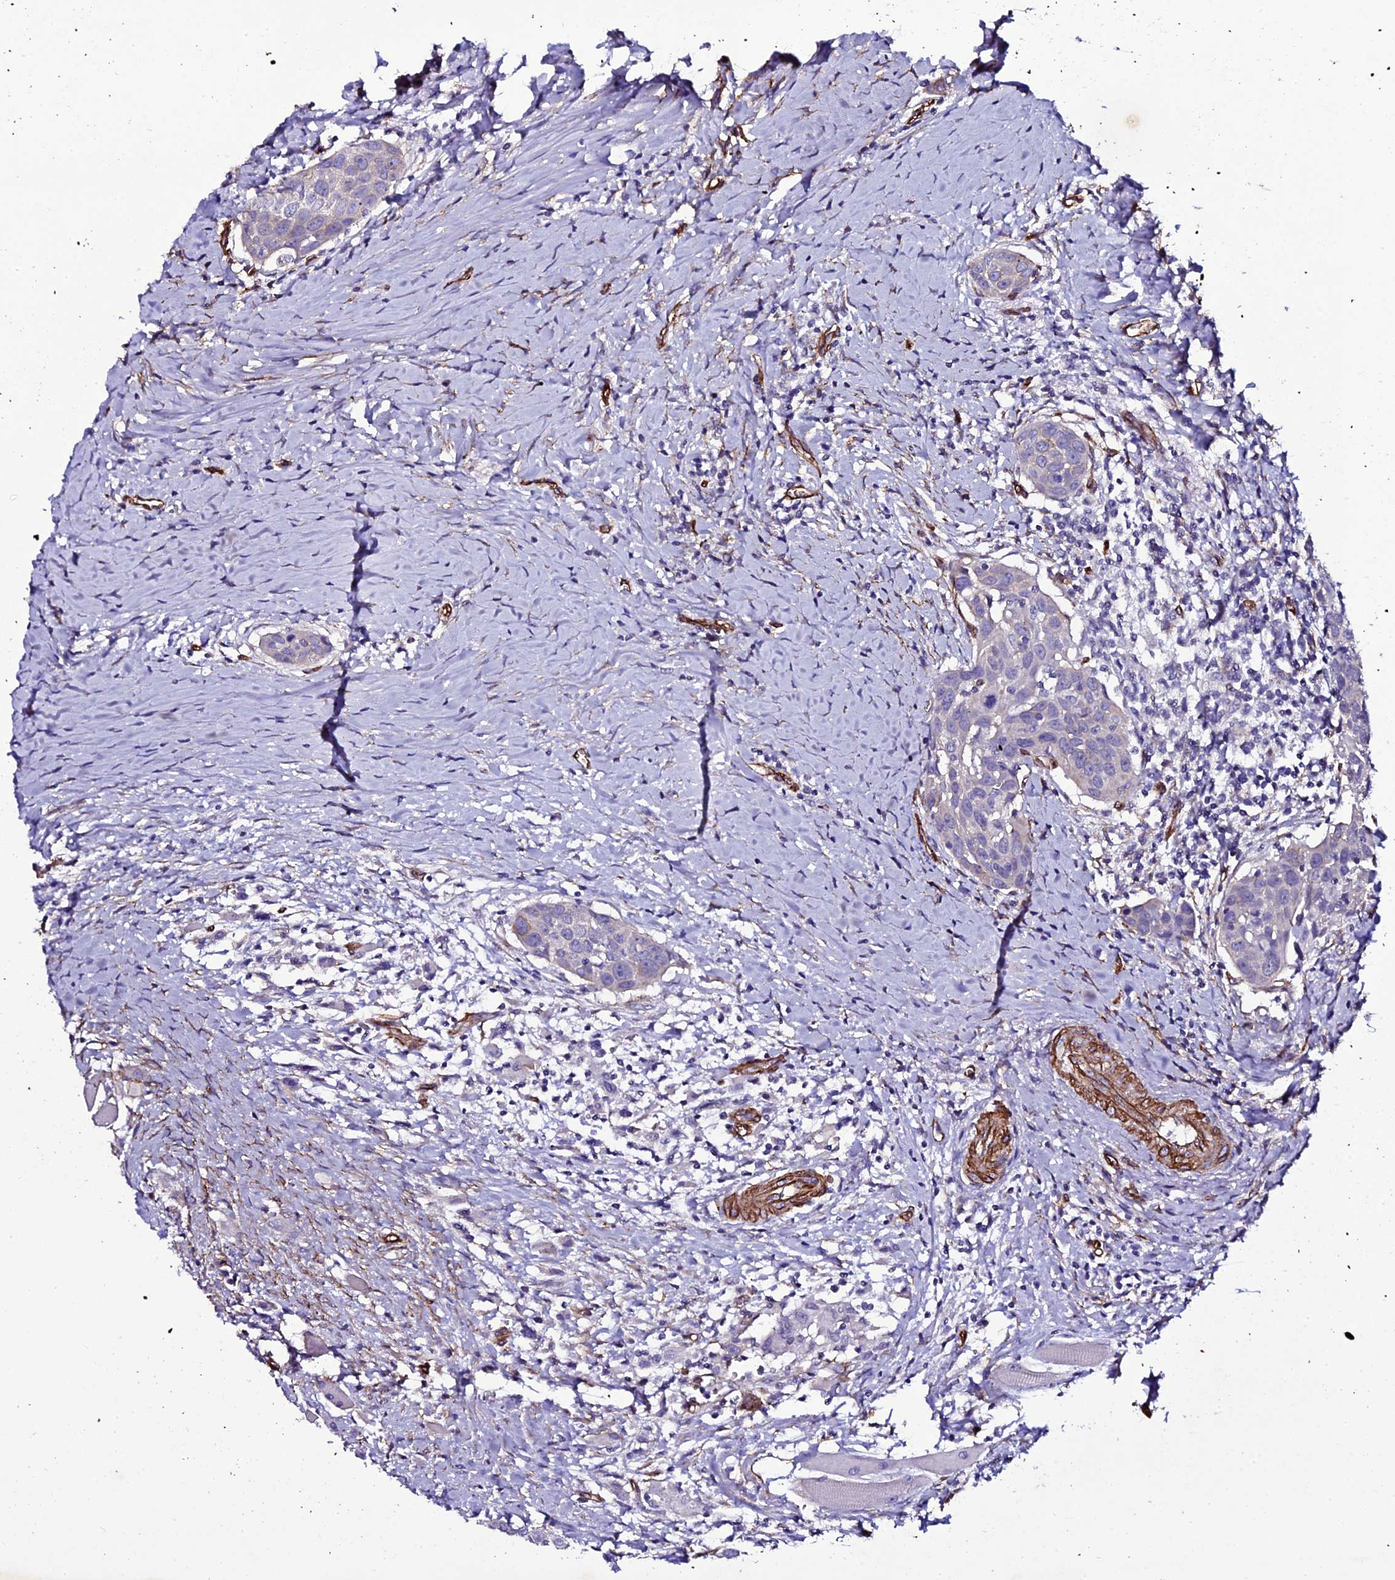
{"staining": {"intensity": "negative", "quantity": "none", "location": "none"}, "tissue": "head and neck cancer", "cell_type": "Tumor cells", "image_type": "cancer", "snomed": [{"axis": "morphology", "description": "Squamous cell carcinoma, NOS"}, {"axis": "topography", "description": "Oral tissue"}, {"axis": "topography", "description": "Head-Neck"}], "caption": "Squamous cell carcinoma (head and neck) stained for a protein using immunohistochemistry (IHC) reveals no positivity tumor cells.", "gene": "MEX3C", "patient": {"sex": "female", "age": 50}}